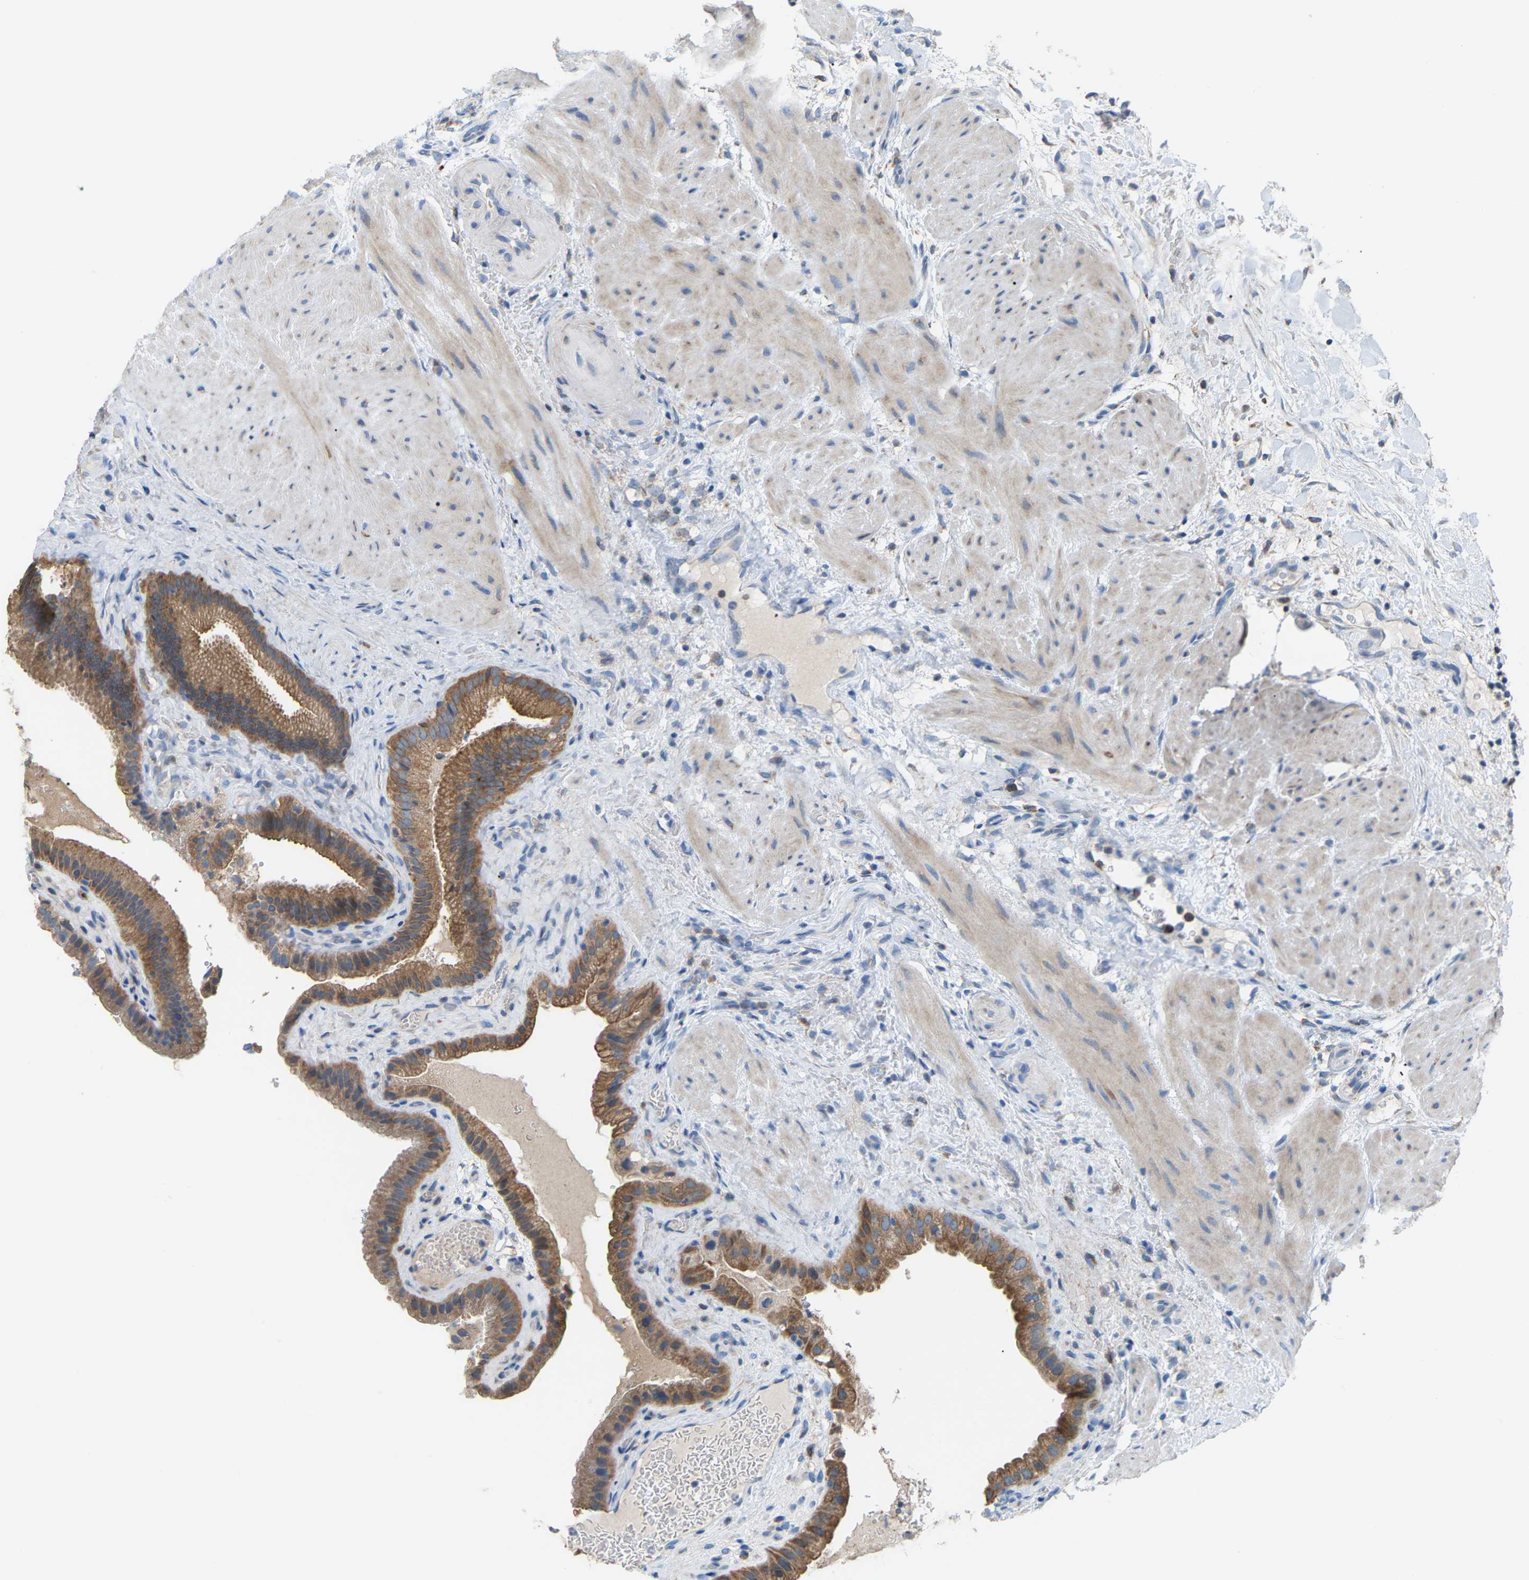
{"staining": {"intensity": "moderate", "quantity": ">75%", "location": "cytoplasmic/membranous"}, "tissue": "gallbladder", "cell_type": "Glandular cells", "image_type": "normal", "snomed": [{"axis": "morphology", "description": "Normal tissue, NOS"}, {"axis": "topography", "description": "Gallbladder"}], "caption": "Benign gallbladder displays moderate cytoplasmic/membranous expression in about >75% of glandular cells, visualized by immunohistochemistry. The protein of interest is stained brown, and the nuclei are stained in blue (DAB IHC with brightfield microscopy, high magnification).", "gene": "CROT", "patient": {"sex": "male", "age": 49}}